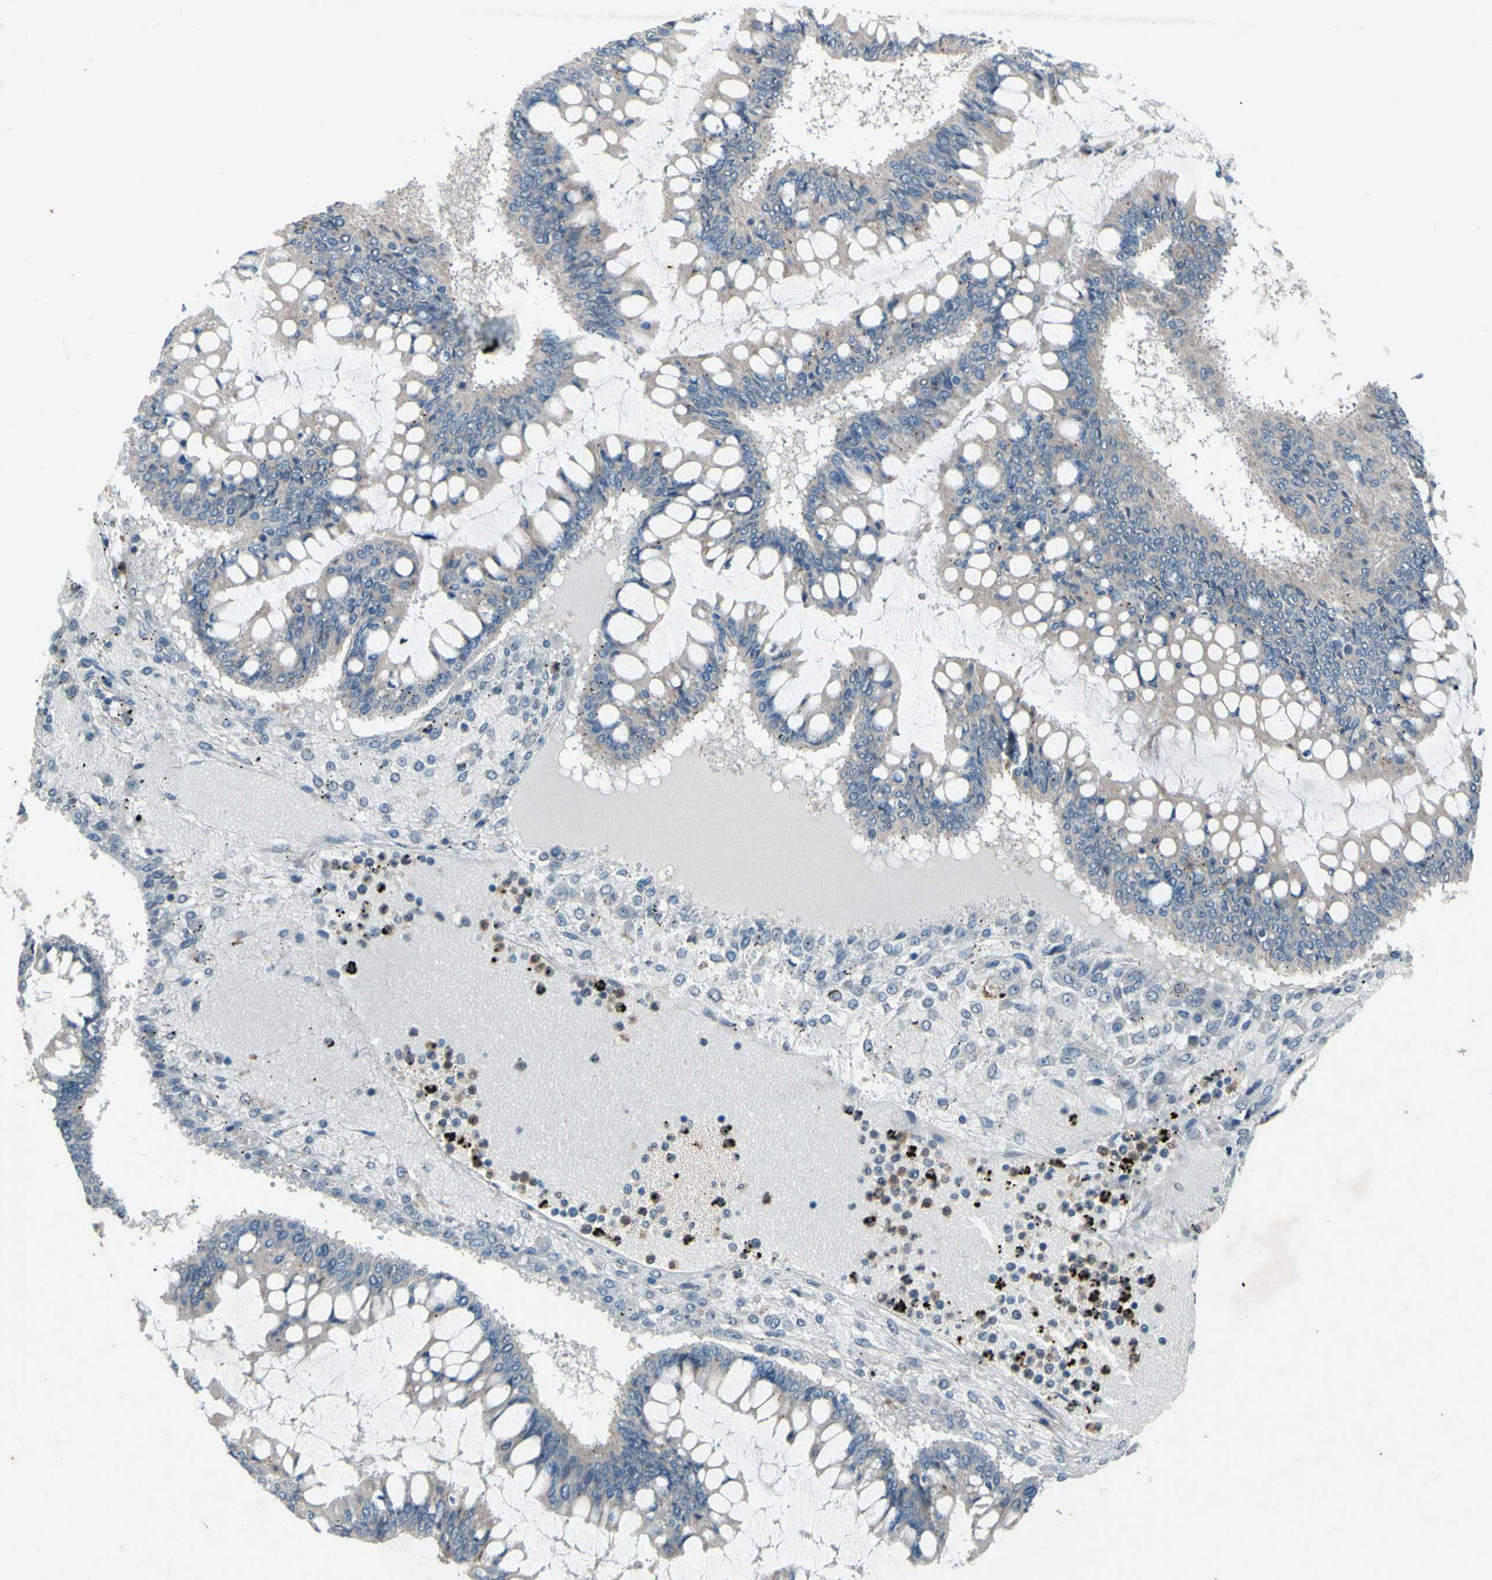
{"staining": {"intensity": "weak", "quantity": ">75%", "location": "cytoplasmic/membranous"}, "tissue": "ovarian cancer", "cell_type": "Tumor cells", "image_type": "cancer", "snomed": [{"axis": "morphology", "description": "Cystadenocarcinoma, mucinous, NOS"}, {"axis": "topography", "description": "Ovary"}], "caption": "The micrograph reveals a brown stain indicating the presence of a protein in the cytoplasmic/membranous of tumor cells in ovarian cancer.", "gene": "GRAMD2B", "patient": {"sex": "female", "age": 73}}